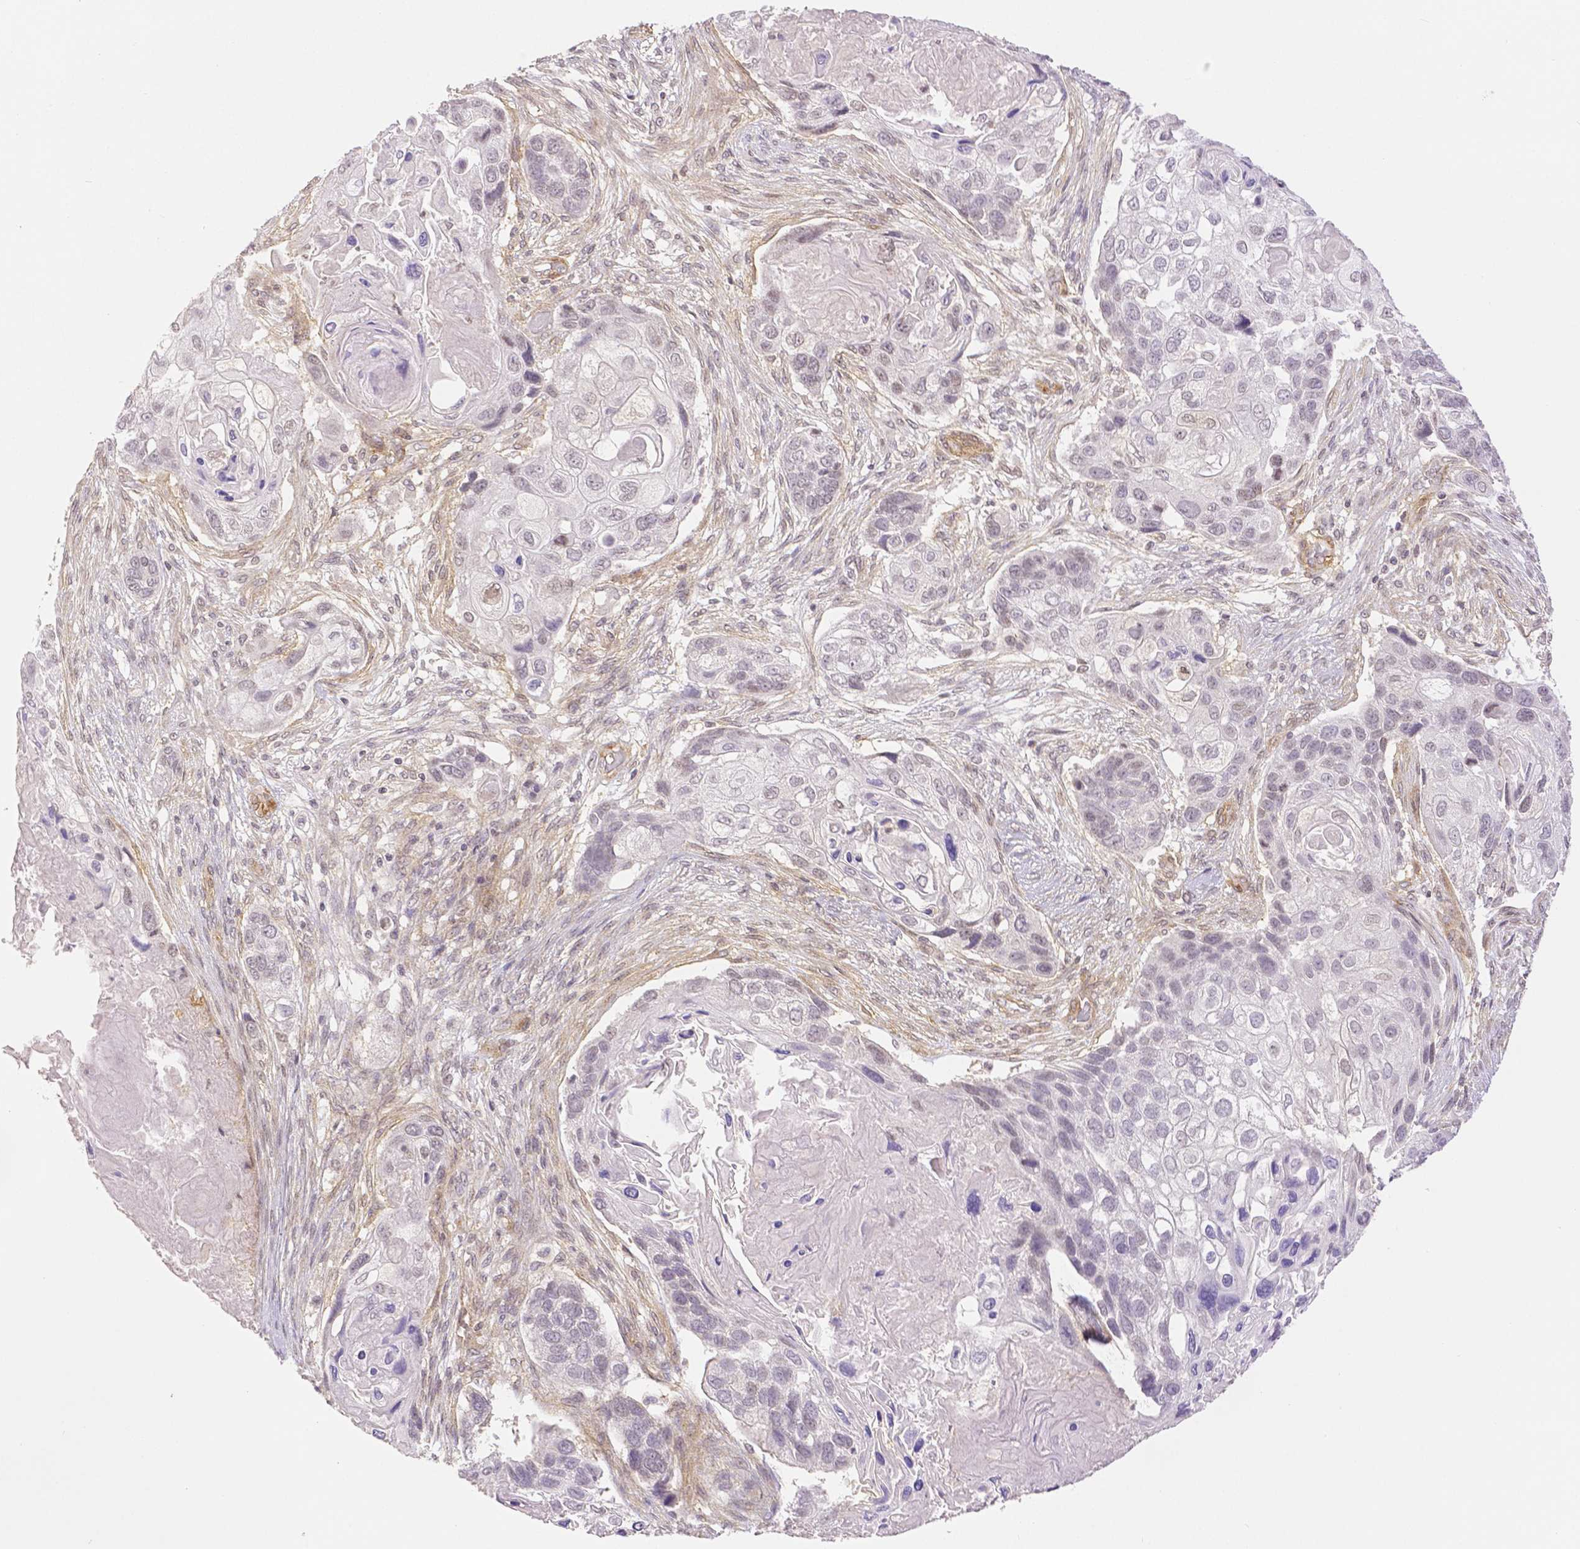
{"staining": {"intensity": "negative", "quantity": "none", "location": "none"}, "tissue": "lung cancer", "cell_type": "Tumor cells", "image_type": "cancer", "snomed": [{"axis": "morphology", "description": "Squamous cell carcinoma, NOS"}, {"axis": "topography", "description": "Lung"}], "caption": "The histopathology image shows no staining of tumor cells in lung cancer (squamous cell carcinoma). (DAB (3,3'-diaminobenzidine) immunohistochemistry with hematoxylin counter stain).", "gene": "THY1", "patient": {"sex": "male", "age": 69}}